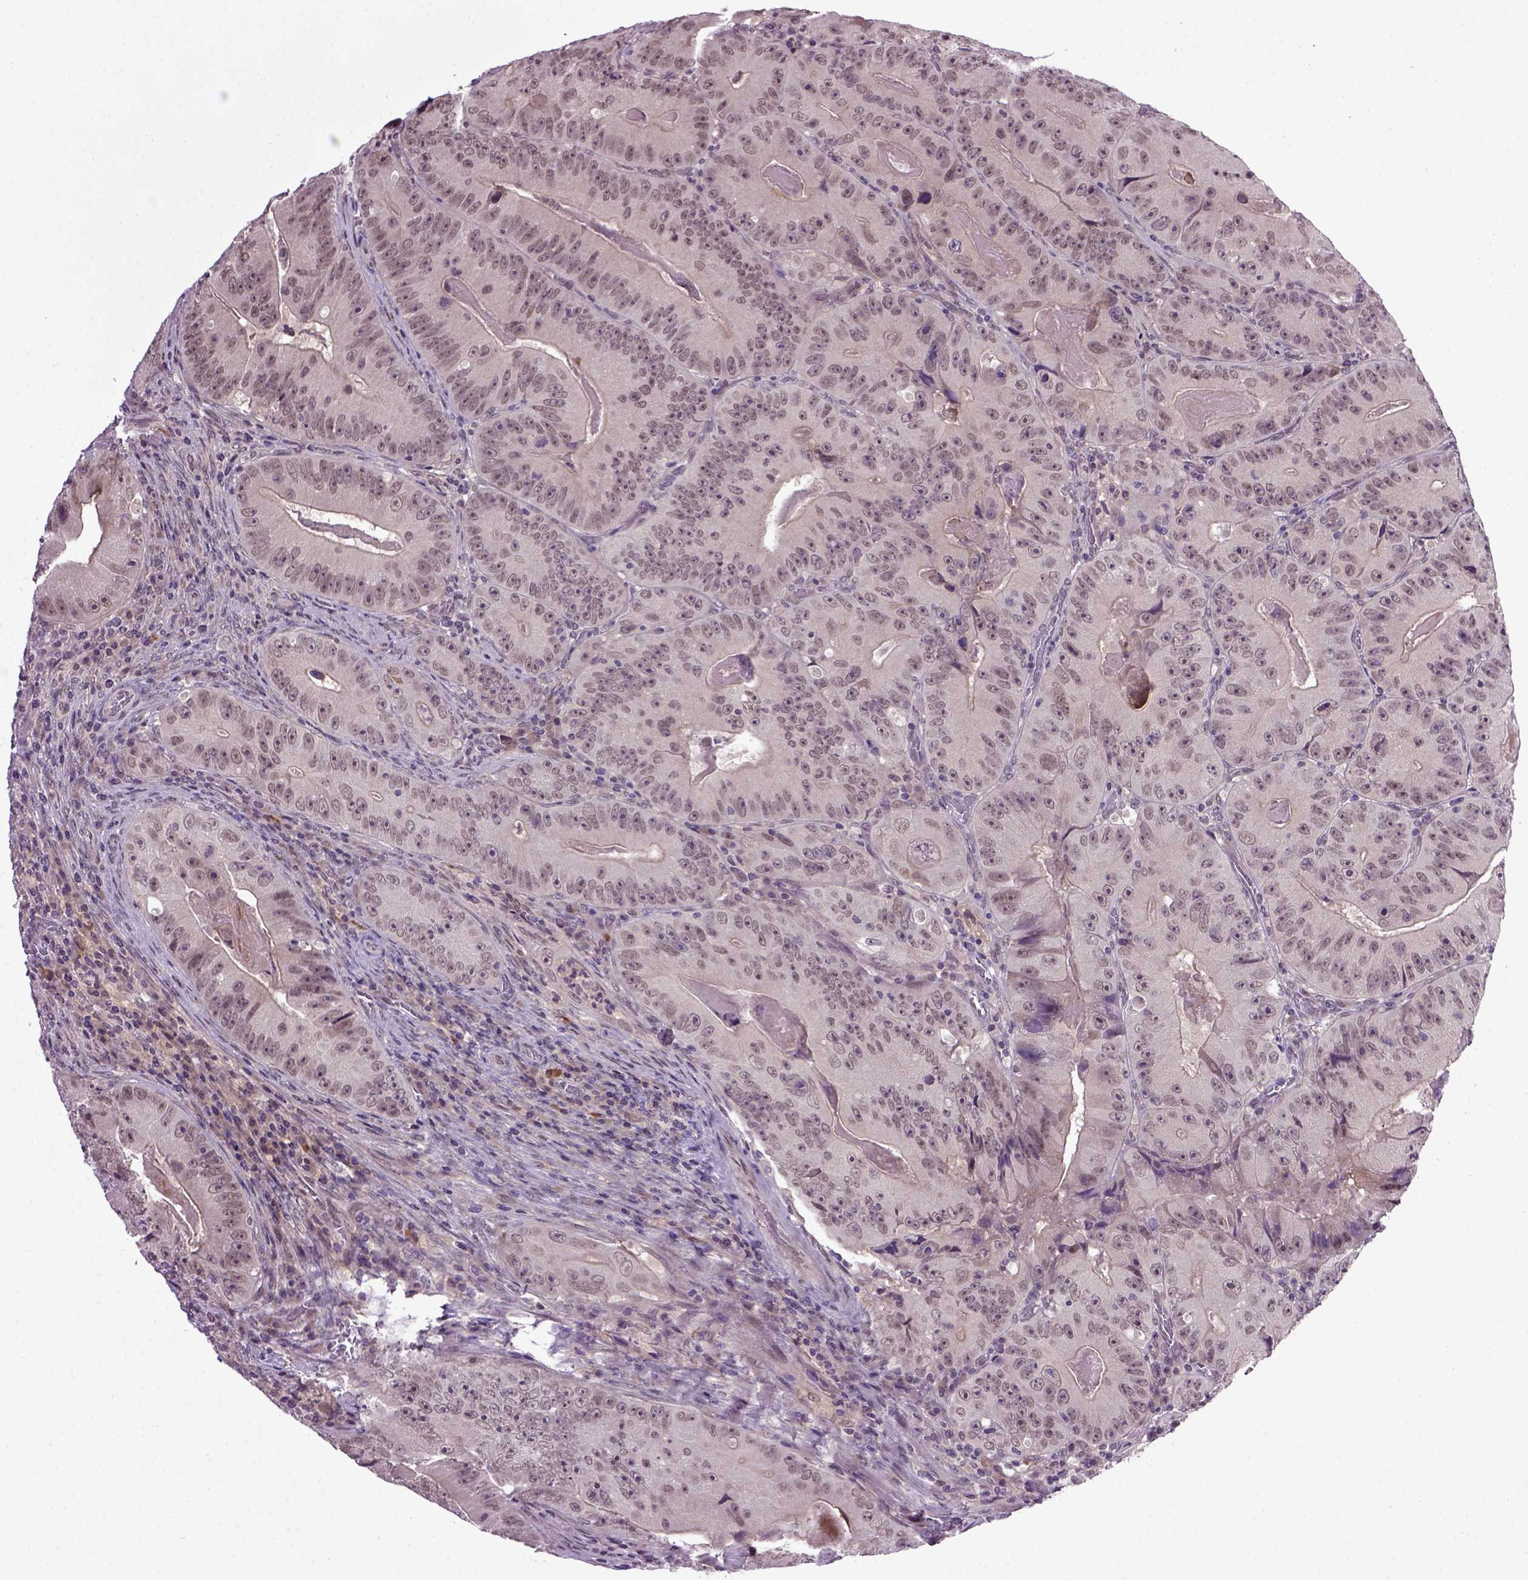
{"staining": {"intensity": "weak", "quantity": "<25%", "location": "nuclear"}, "tissue": "colorectal cancer", "cell_type": "Tumor cells", "image_type": "cancer", "snomed": [{"axis": "morphology", "description": "Adenocarcinoma, NOS"}, {"axis": "topography", "description": "Colon"}], "caption": "A photomicrograph of colorectal adenocarcinoma stained for a protein shows no brown staining in tumor cells.", "gene": "RAB43", "patient": {"sex": "female", "age": 86}}